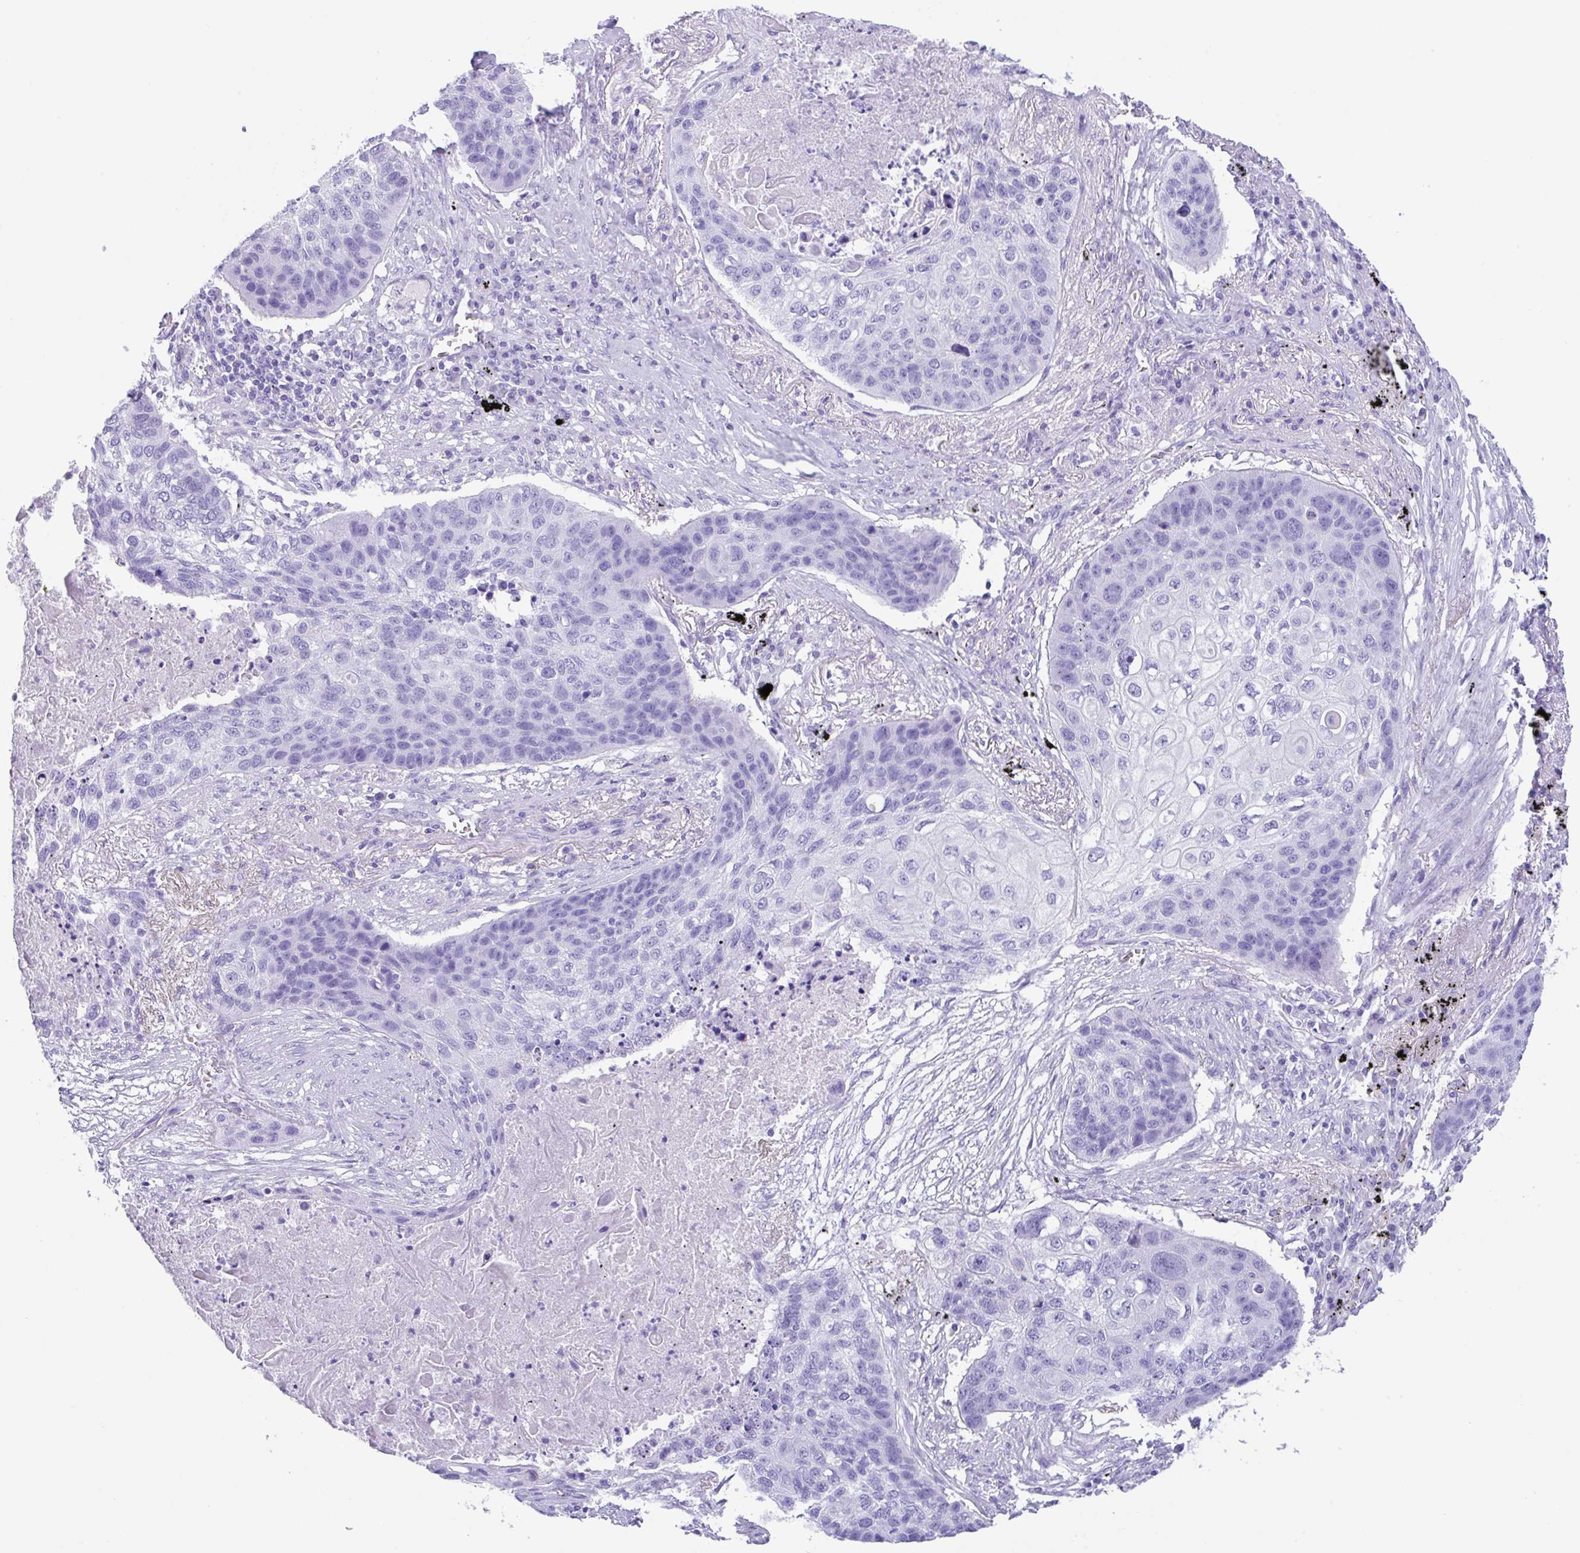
{"staining": {"intensity": "negative", "quantity": "none", "location": "none"}, "tissue": "lung cancer", "cell_type": "Tumor cells", "image_type": "cancer", "snomed": [{"axis": "morphology", "description": "Squamous cell carcinoma, NOS"}, {"axis": "topography", "description": "Lung"}], "caption": "Photomicrograph shows no protein expression in tumor cells of squamous cell carcinoma (lung) tissue.", "gene": "CPA1", "patient": {"sex": "female", "age": 63}}